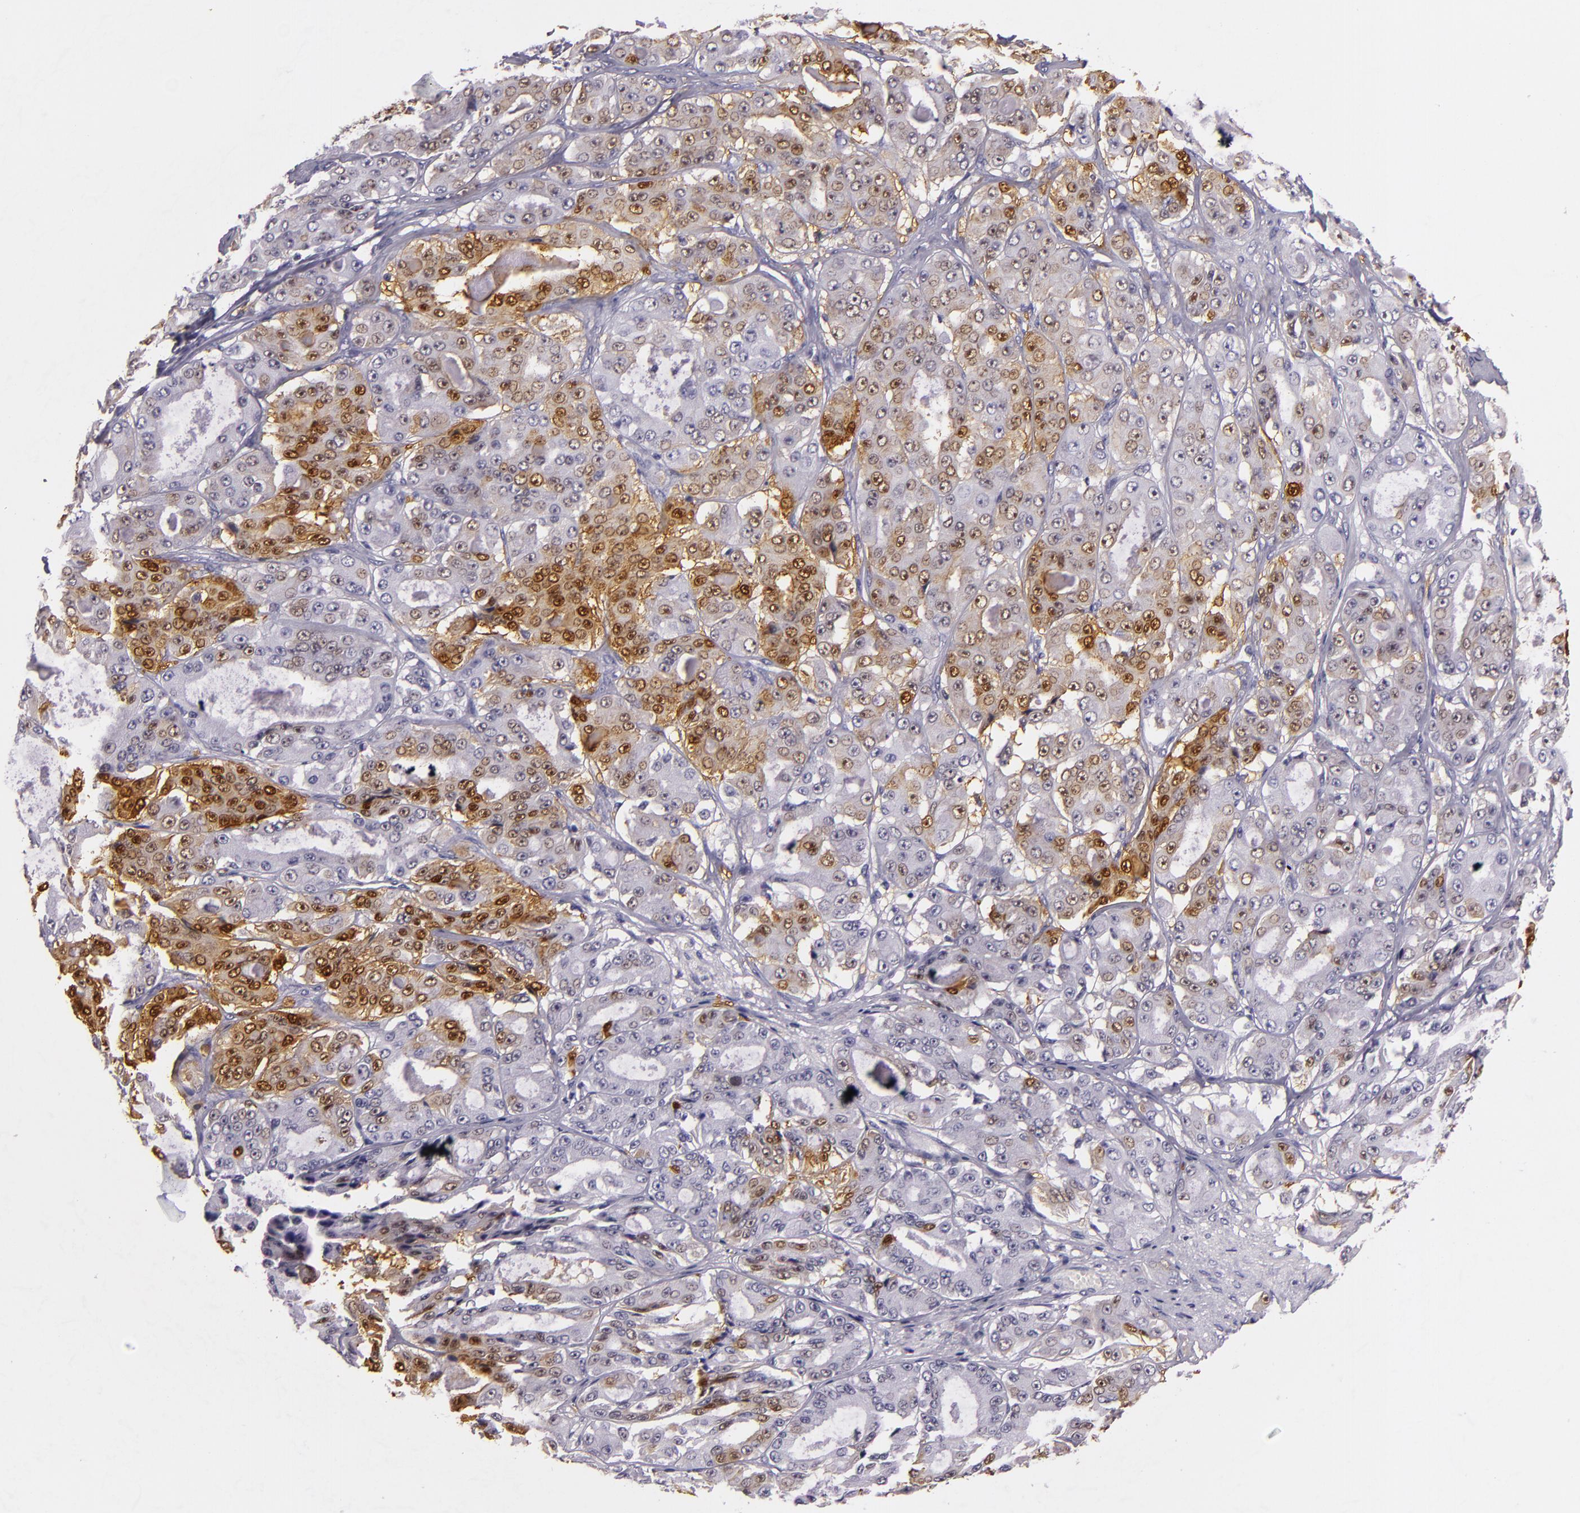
{"staining": {"intensity": "moderate", "quantity": "25%-75%", "location": "nuclear"}, "tissue": "ovarian cancer", "cell_type": "Tumor cells", "image_type": "cancer", "snomed": [{"axis": "morphology", "description": "Carcinoma, endometroid"}, {"axis": "topography", "description": "Ovary"}], "caption": "Ovarian cancer tissue shows moderate nuclear expression in about 25%-75% of tumor cells", "gene": "MT1A", "patient": {"sex": "female", "age": 61}}